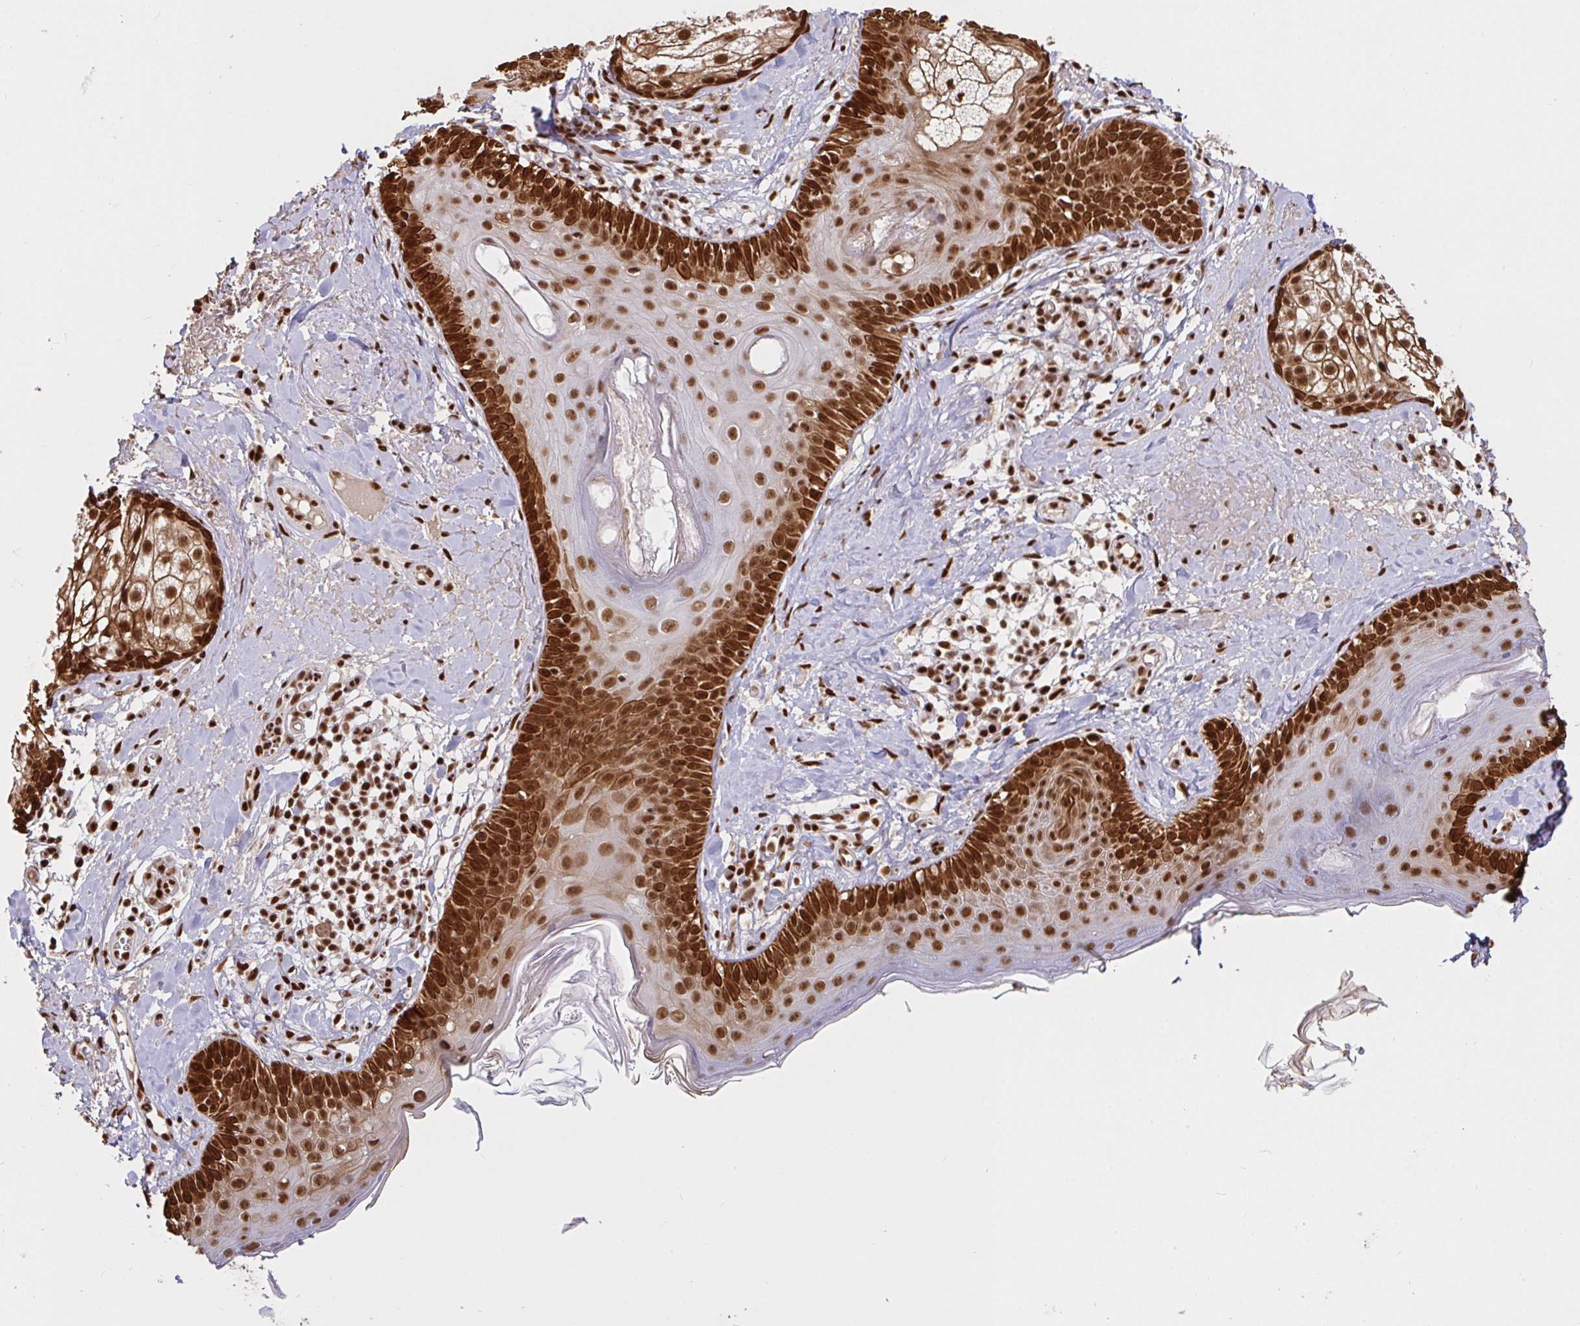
{"staining": {"intensity": "strong", "quantity": ">75%", "location": "nuclear"}, "tissue": "skin", "cell_type": "Fibroblasts", "image_type": "normal", "snomed": [{"axis": "morphology", "description": "Normal tissue, NOS"}, {"axis": "topography", "description": "Skin"}], "caption": "IHC image of normal skin: human skin stained using immunohistochemistry (IHC) reveals high levels of strong protein expression localized specifically in the nuclear of fibroblasts, appearing as a nuclear brown color.", "gene": "SP3", "patient": {"sex": "male", "age": 73}}